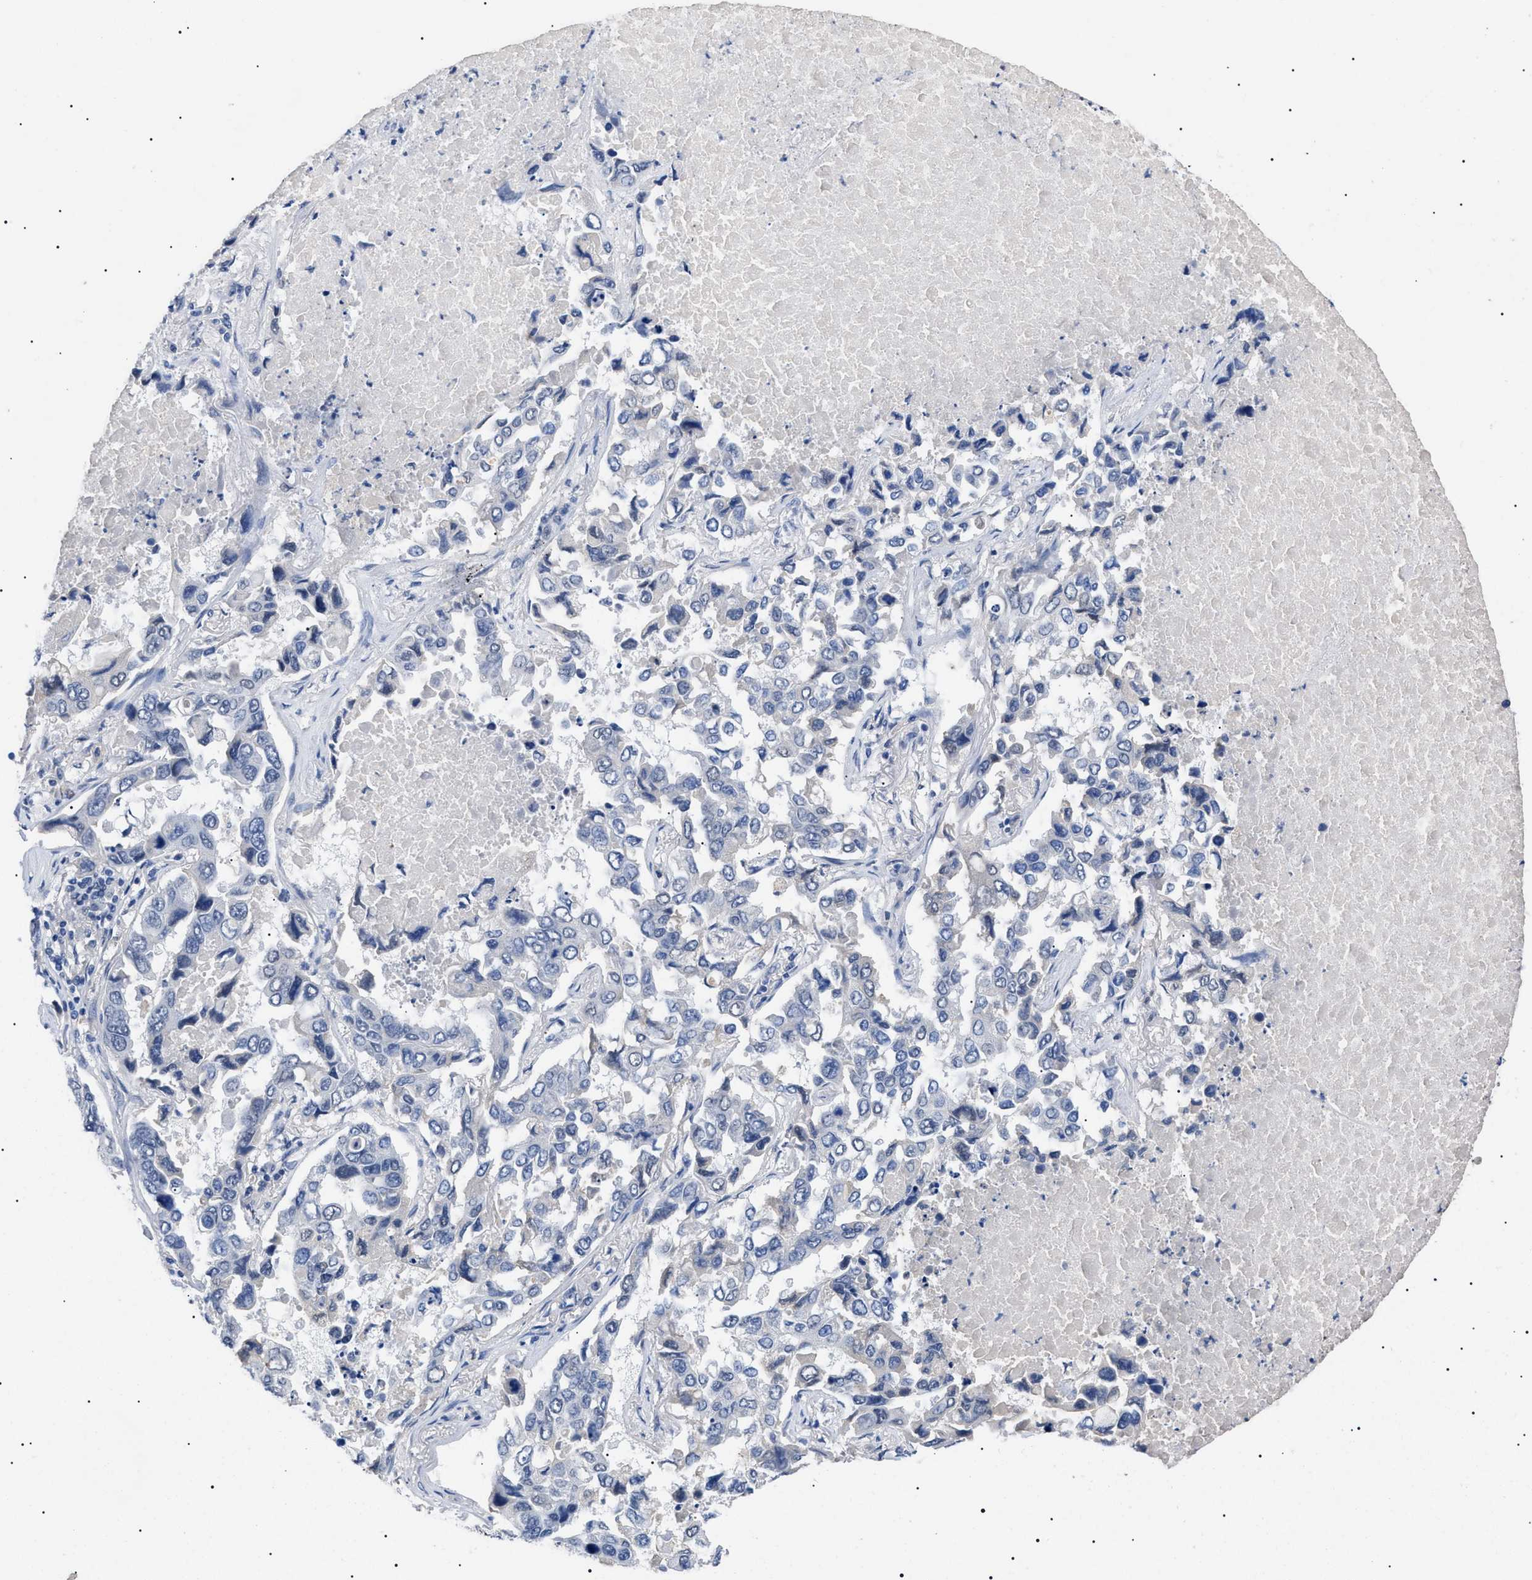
{"staining": {"intensity": "negative", "quantity": "none", "location": "none"}, "tissue": "lung cancer", "cell_type": "Tumor cells", "image_type": "cancer", "snomed": [{"axis": "morphology", "description": "Adenocarcinoma, NOS"}, {"axis": "topography", "description": "Lung"}], "caption": "Human adenocarcinoma (lung) stained for a protein using IHC reveals no staining in tumor cells.", "gene": "PRRT2", "patient": {"sex": "male", "age": 64}}